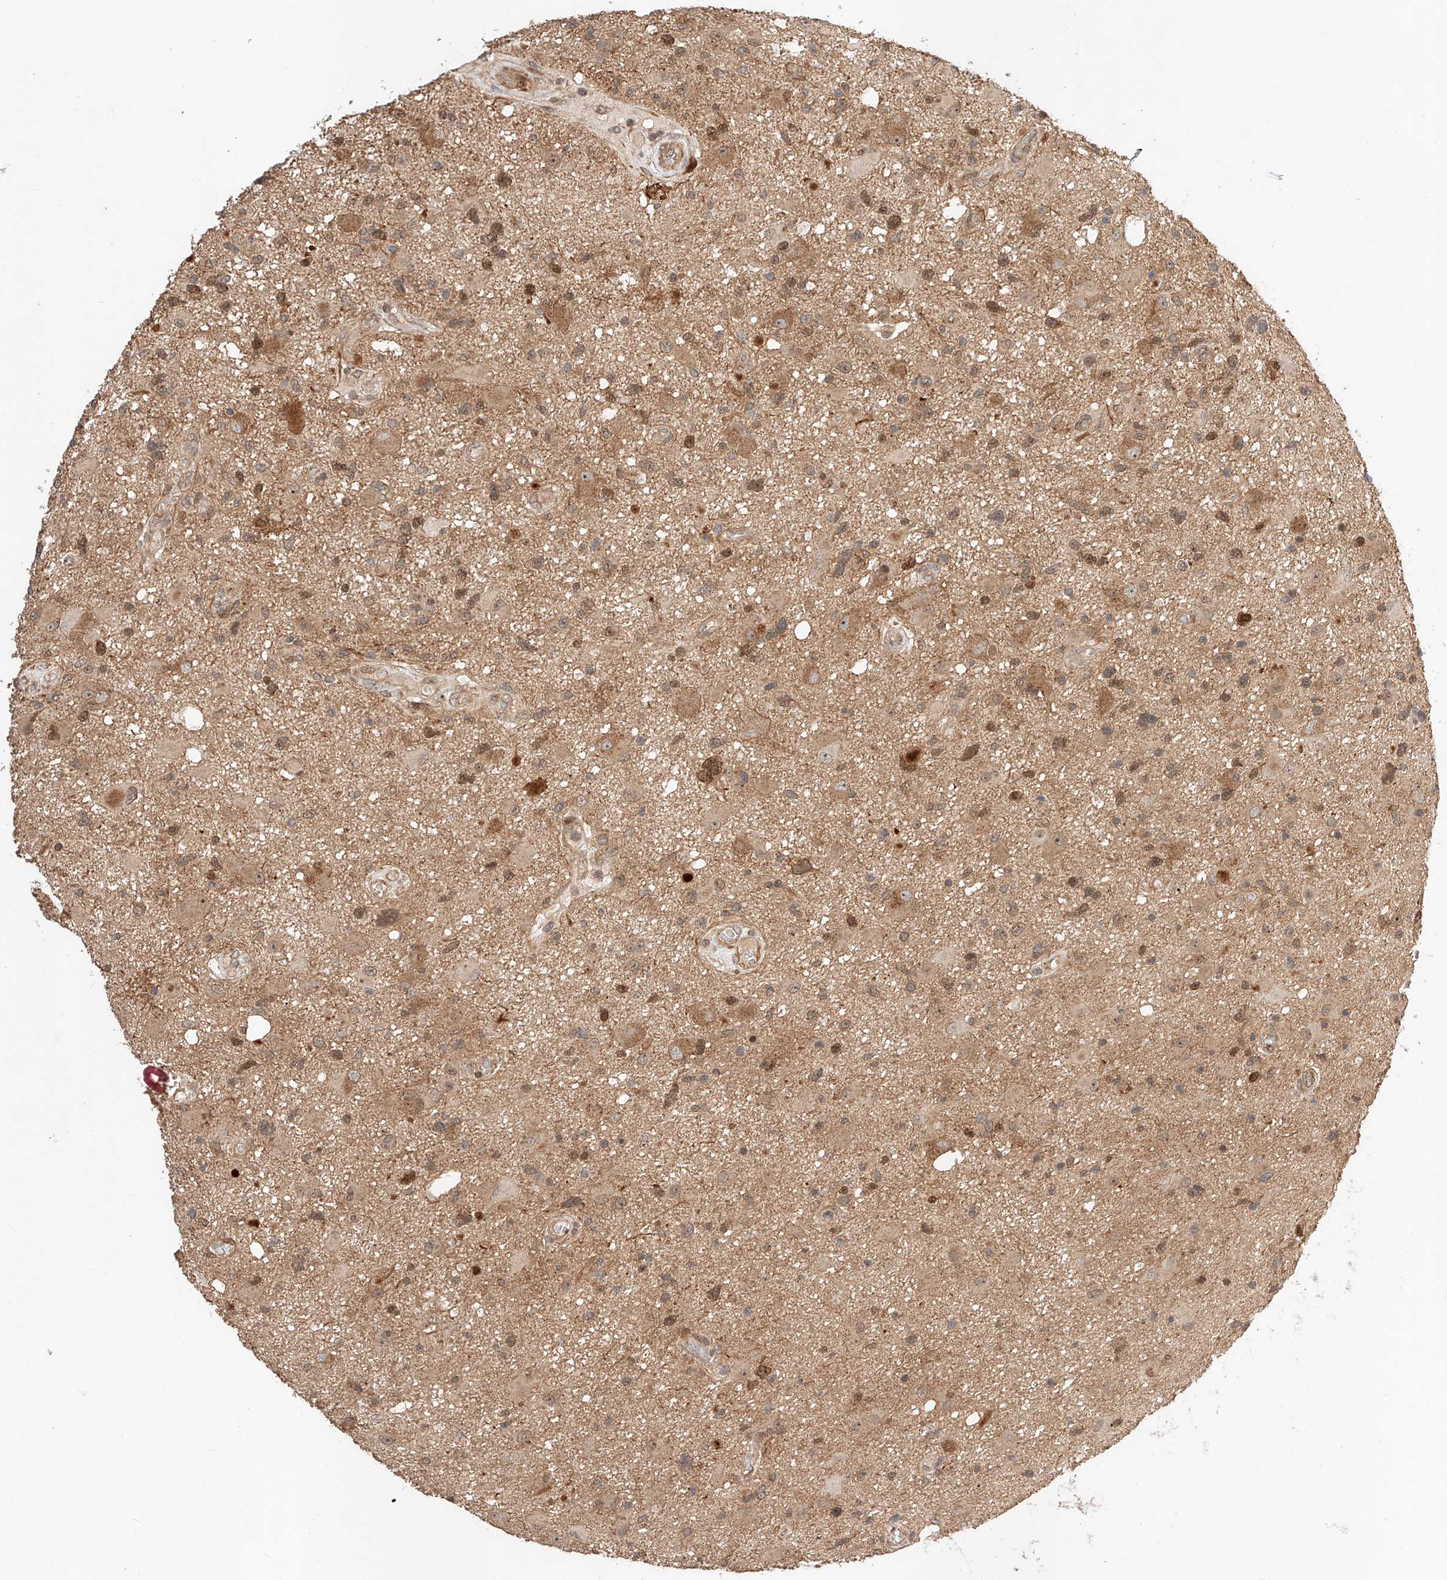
{"staining": {"intensity": "moderate", "quantity": ">75%", "location": "cytoplasmic/membranous,nuclear"}, "tissue": "glioma", "cell_type": "Tumor cells", "image_type": "cancer", "snomed": [{"axis": "morphology", "description": "Glioma, malignant, High grade"}, {"axis": "topography", "description": "Brain"}], "caption": "Moderate cytoplasmic/membranous and nuclear protein expression is appreciated in approximately >75% of tumor cells in malignant high-grade glioma.", "gene": "RAB23", "patient": {"sex": "male", "age": 33}}